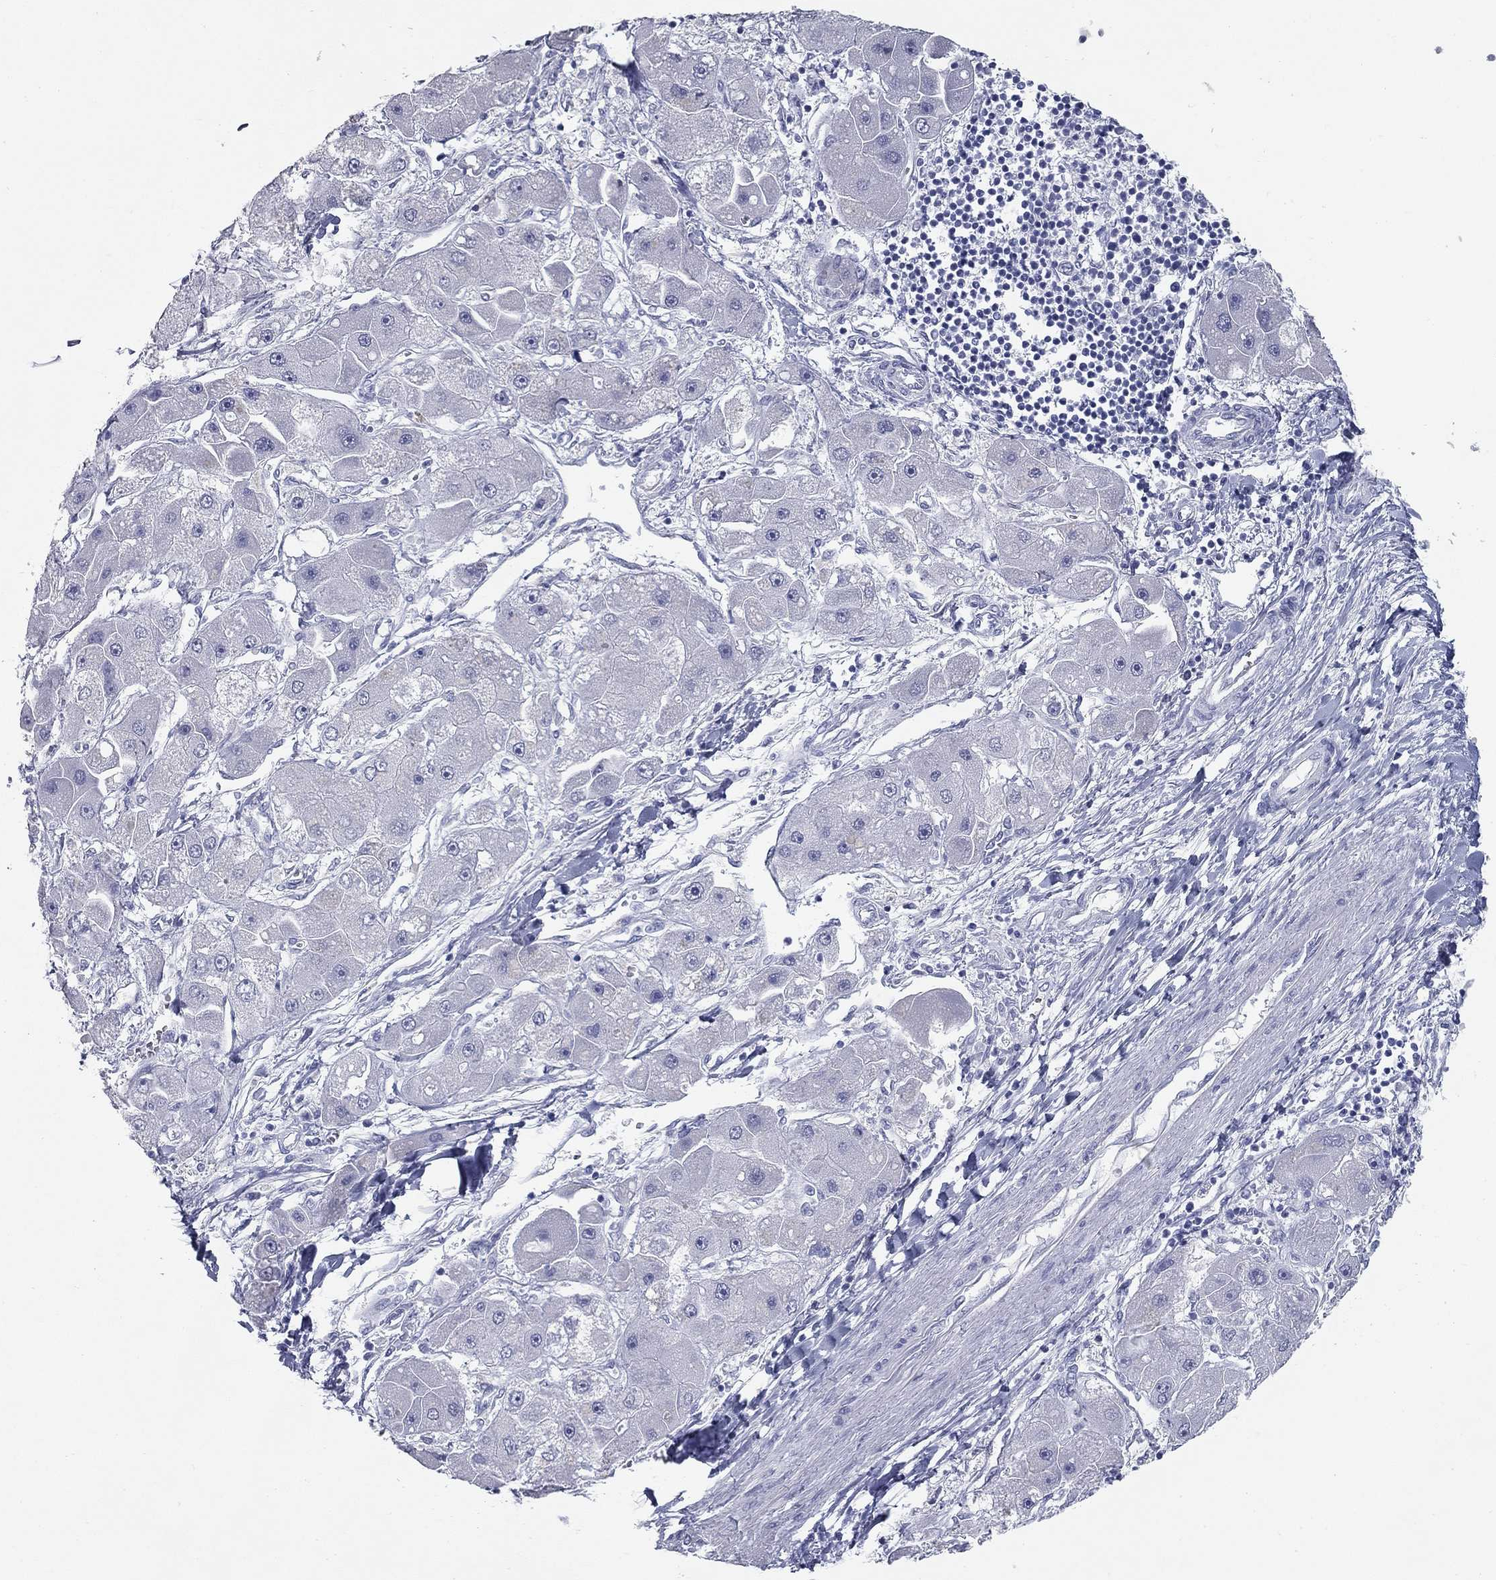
{"staining": {"intensity": "negative", "quantity": "none", "location": "none"}, "tissue": "liver cancer", "cell_type": "Tumor cells", "image_type": "cancer", "snomed": [{"axis": "morphology", "description": "Carcinoma, Hepatocellular, NOS"}, {"axis": "topography", "description": "Liver"}], "caption": "The histopathology image shows no significant staining in tumor cells of liver cancer (hepatocellular carcinoma). (DAB IHC visualized using brightfield microscopy, high magnification).", "gene": "TAC1", "patient": {"sex": "male", "age": 24}}